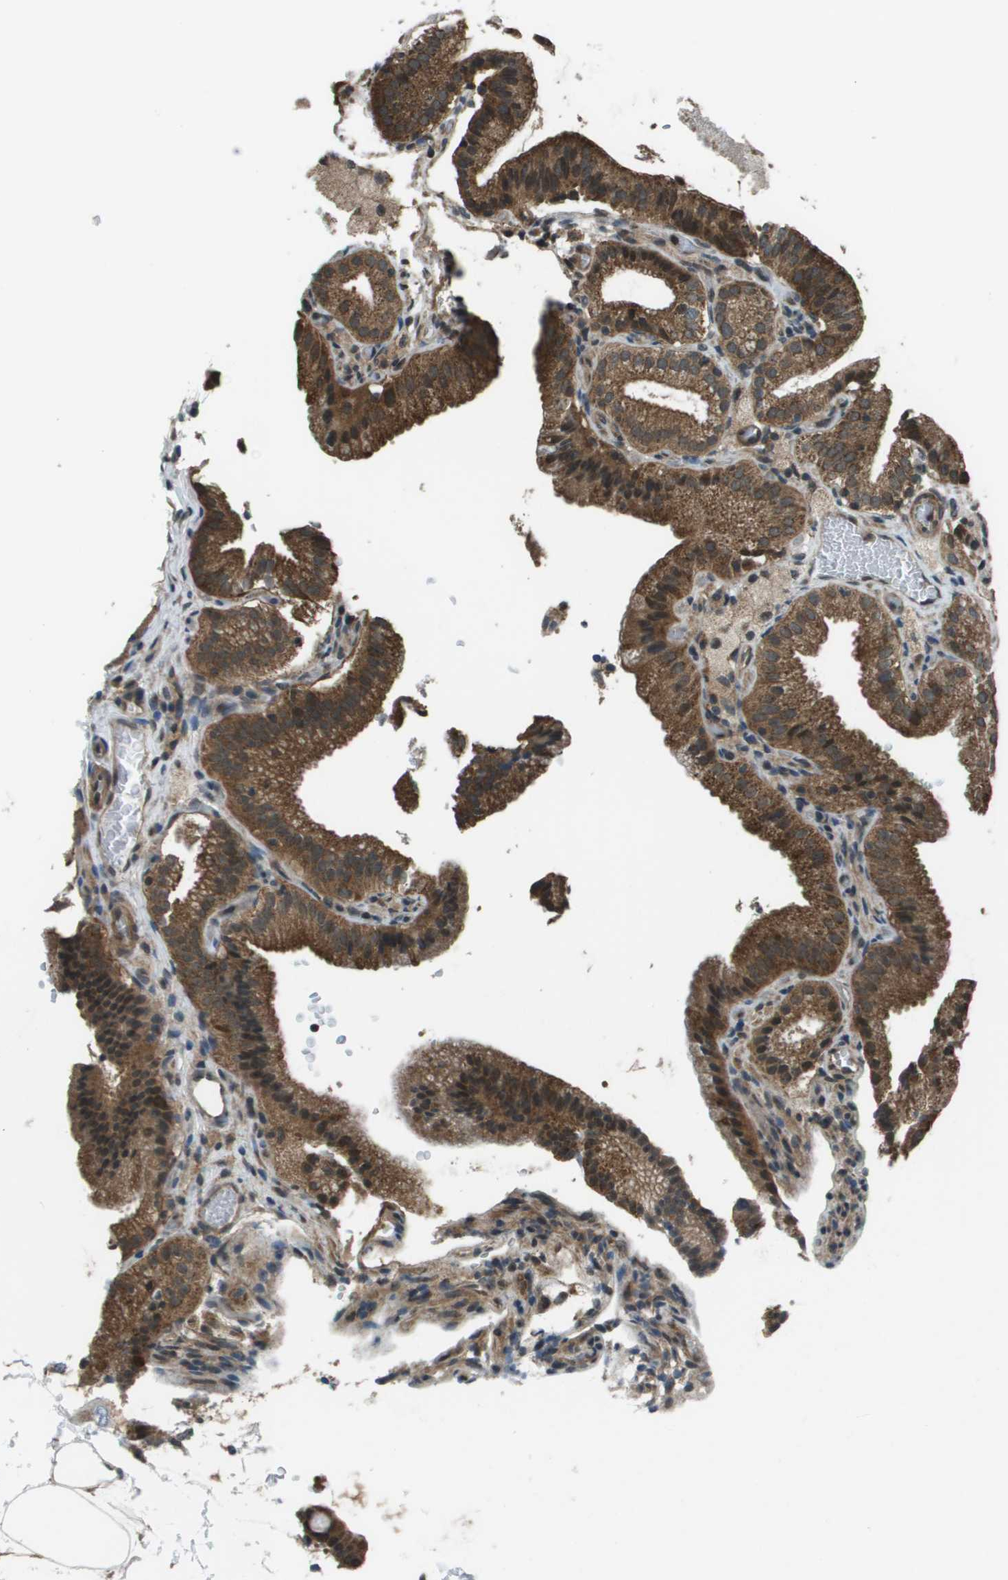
{"staining": {"intensity": "strong", "quantity": ">75%", "location": "cytoplasmic/membranous"}, "tissue": "gallbladder", "cell_type": "Glandular cells", "image_type": "normal", "snomed": [{"axis": "morphology", "description": "Normal tissue, NOS"}, {"axis": "topography", "description": "Gallbladder"}], "caption": "Gallbladder stained with DAB (3,3'-diaminobenzidine) immunohistochemistry (IHC) reveals high levels of strong cytoplasmic/membranous expression in approximately >75% of glandular cells.", "gene": "PPFIA1", "patient": {"sex": "male", "age": 54}}